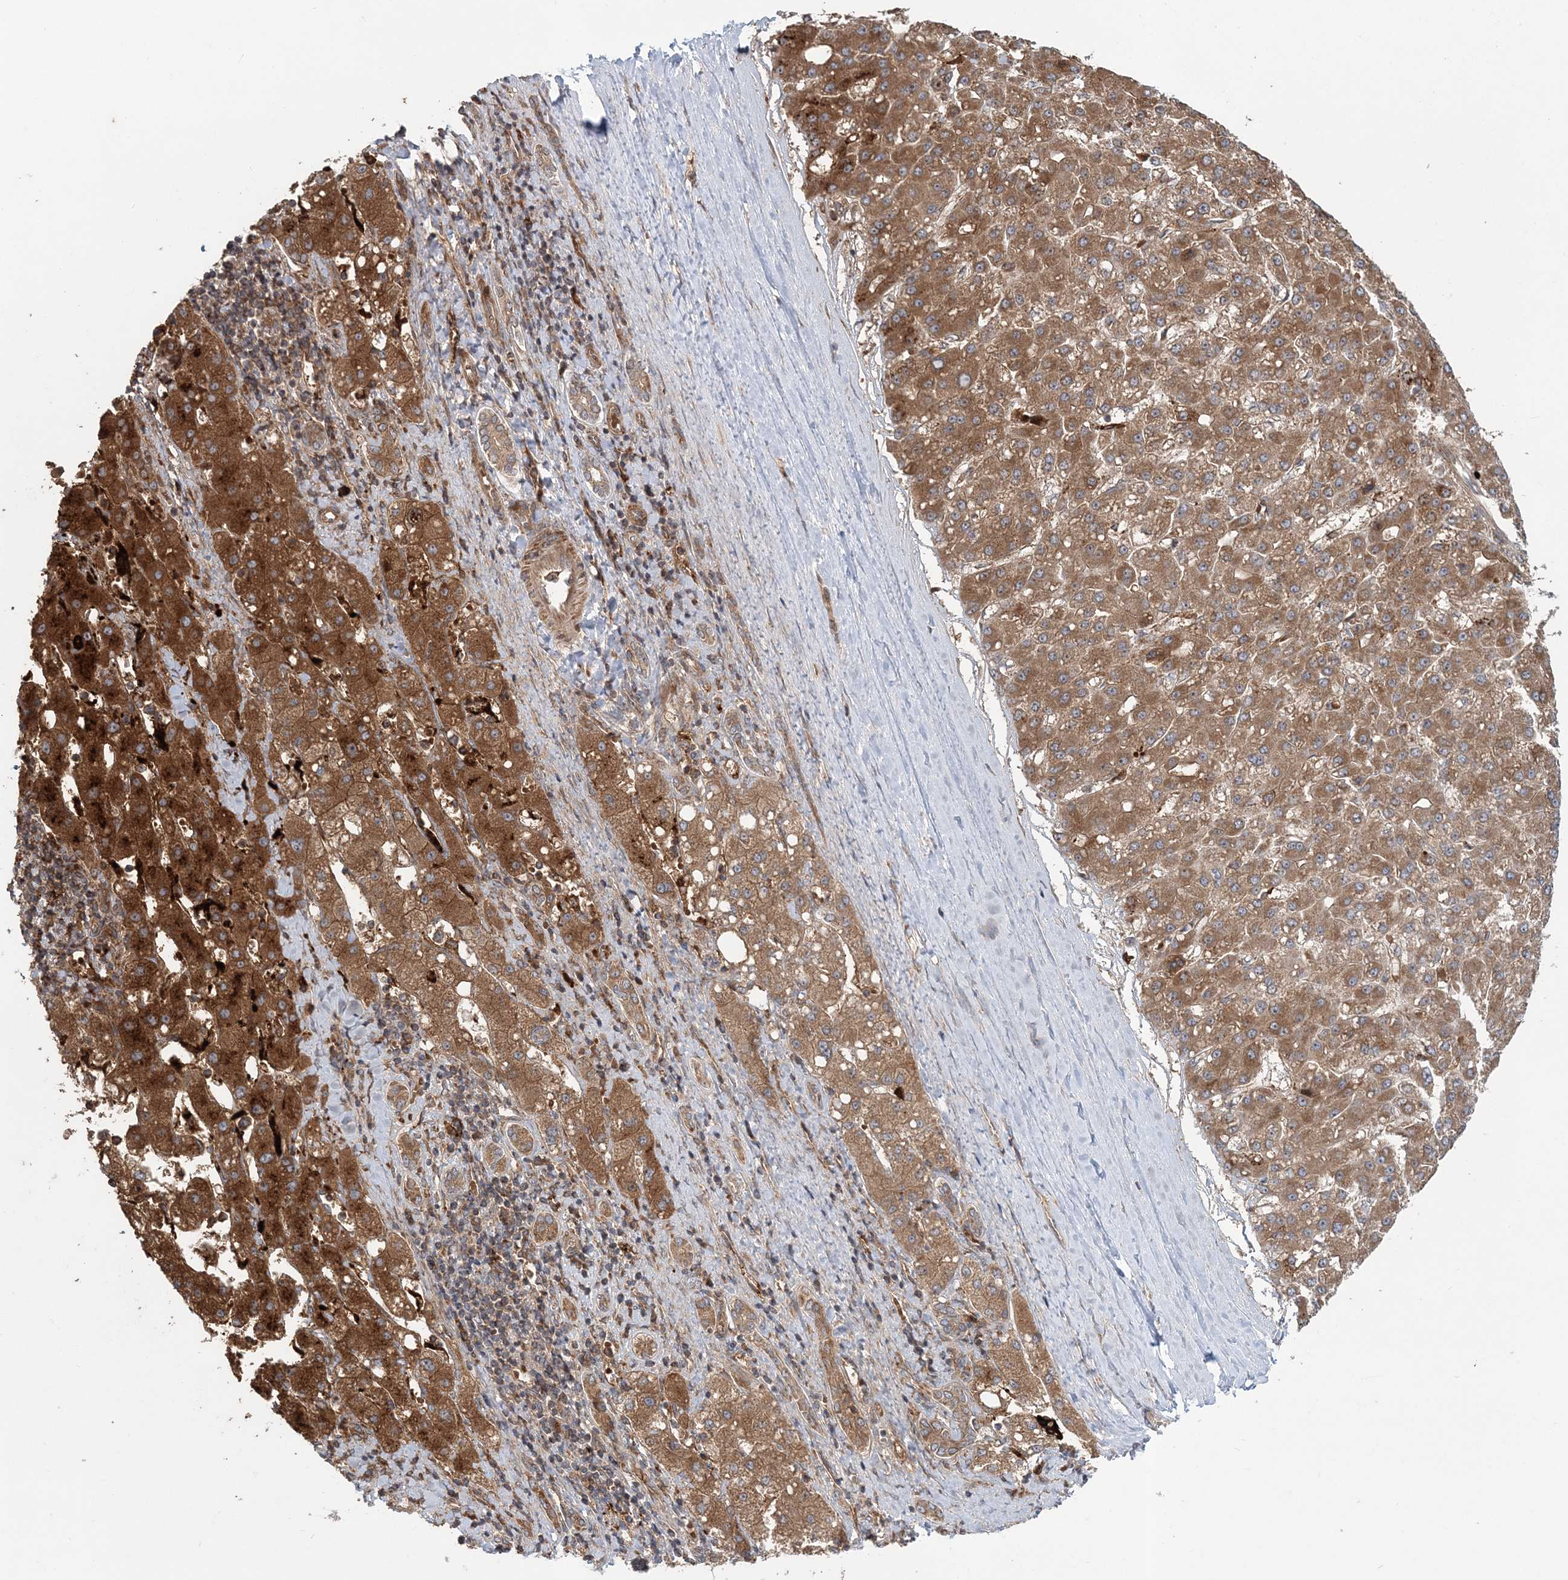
{"staining": {"intensity": "moderate", "quantity": ">75%", "location": "cytoplasmic/membranous"}, "tissue": "liver cancer", "cell_type": "Tumor cells", "image_type": "cancer", "snomed": [{"axis": "morphology", "description": "Carcinoma, Hepatocellular, NOS"}, {"axis": "topography", "description": "Liver"}], "caption": "Immunohistochemical staining of human liver cancer demonstrates medium levels of moderate cytoplasmic/membranous positivity in approximately >75% of tumor cells.", "gene": "LRPPRC", "patient": {"sex": "male", "age": 67}}